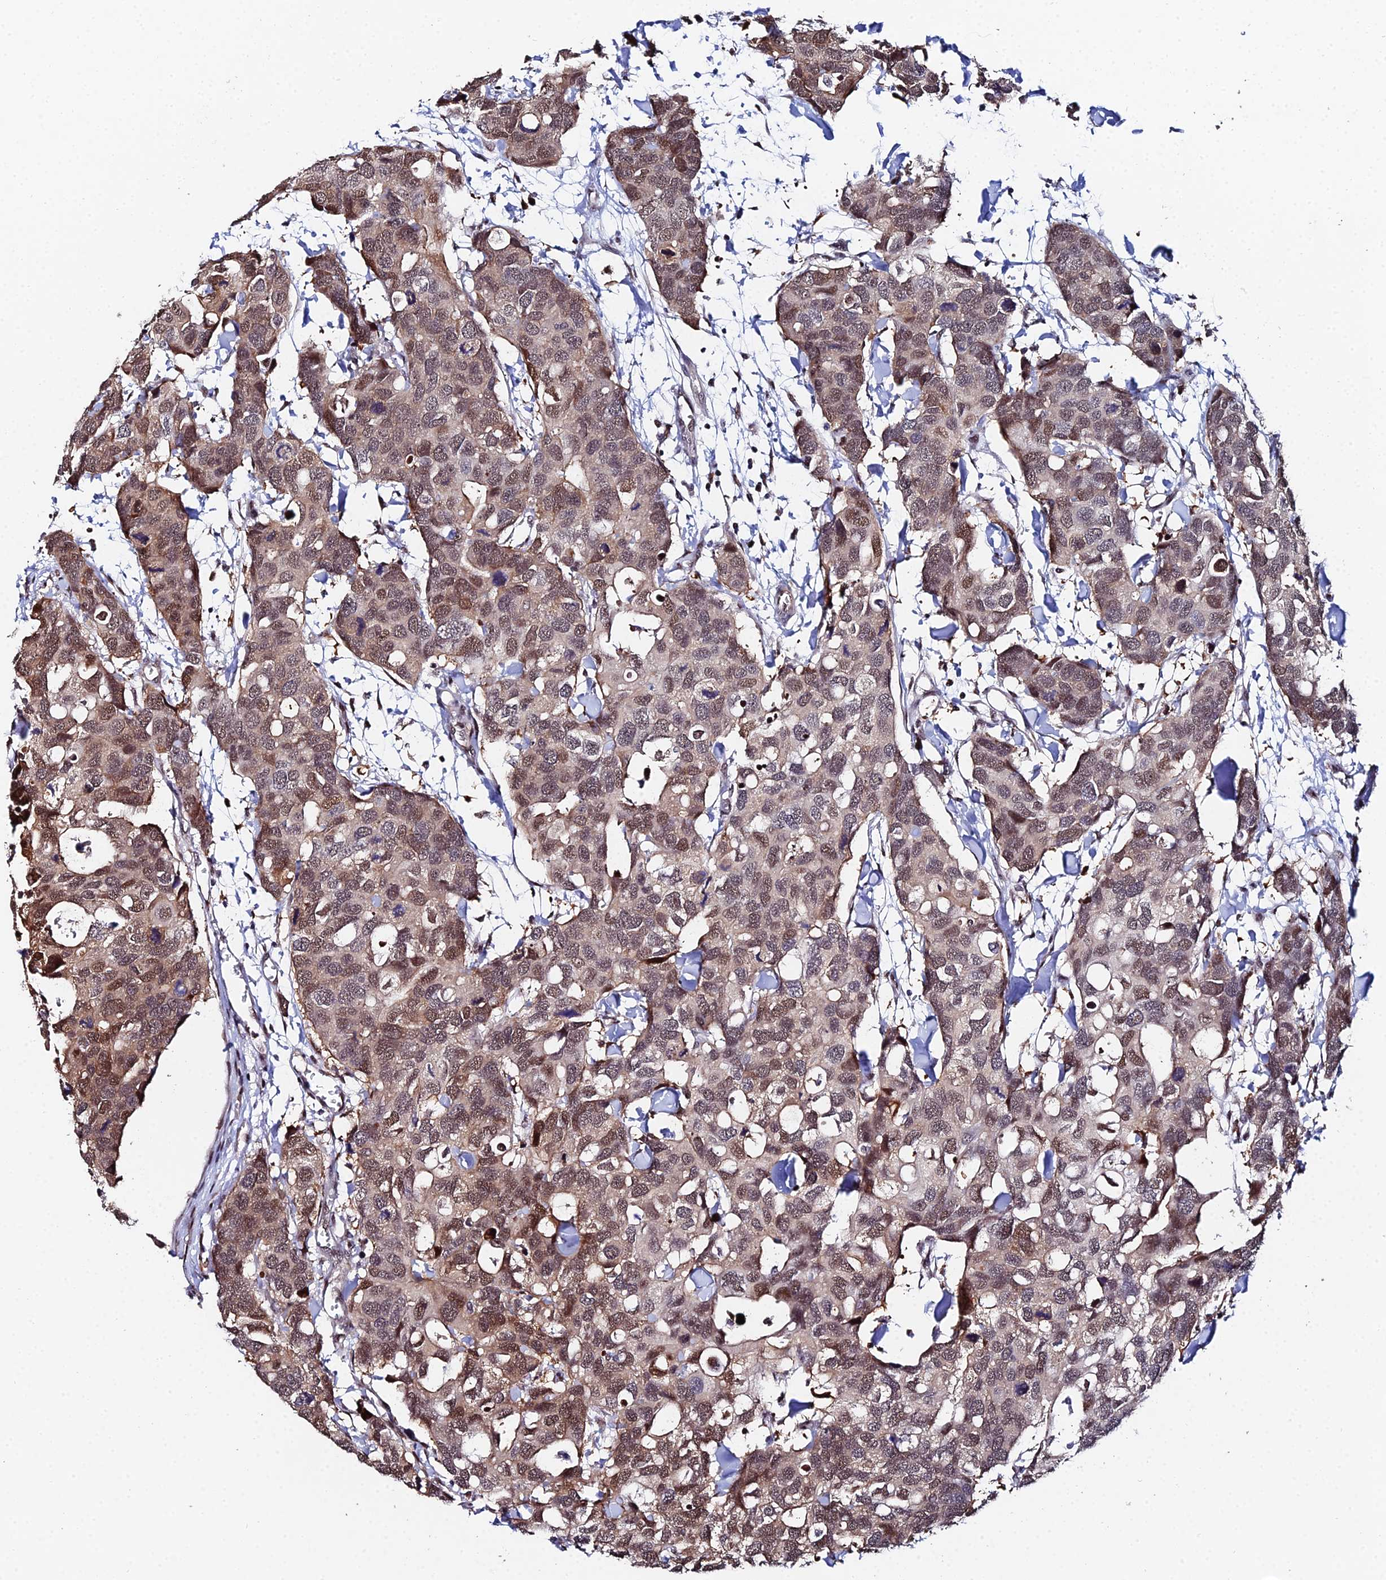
{"staining": {"intensity": "moderate", "quantity": ">75%", "location": "cytoplasmic/membranous,nuclear"}, "tissue": "breast cancer", "cell_type": "Tumor cells", "image_type": "cancer", "snomed": [{"axis": "morphology", "description": "Duct carcinoma"}, {"axis": "topography", "description": "Breast"}], "caption": "This image shows IHC staining of breast infiltrating ductal carcinoma, with medium moderate cytoplasmic/membranous and nuclear positivity in about >75% of tumor cells.", "gene": "TIFA", "patient": {"sex": "female", "age": 83}}